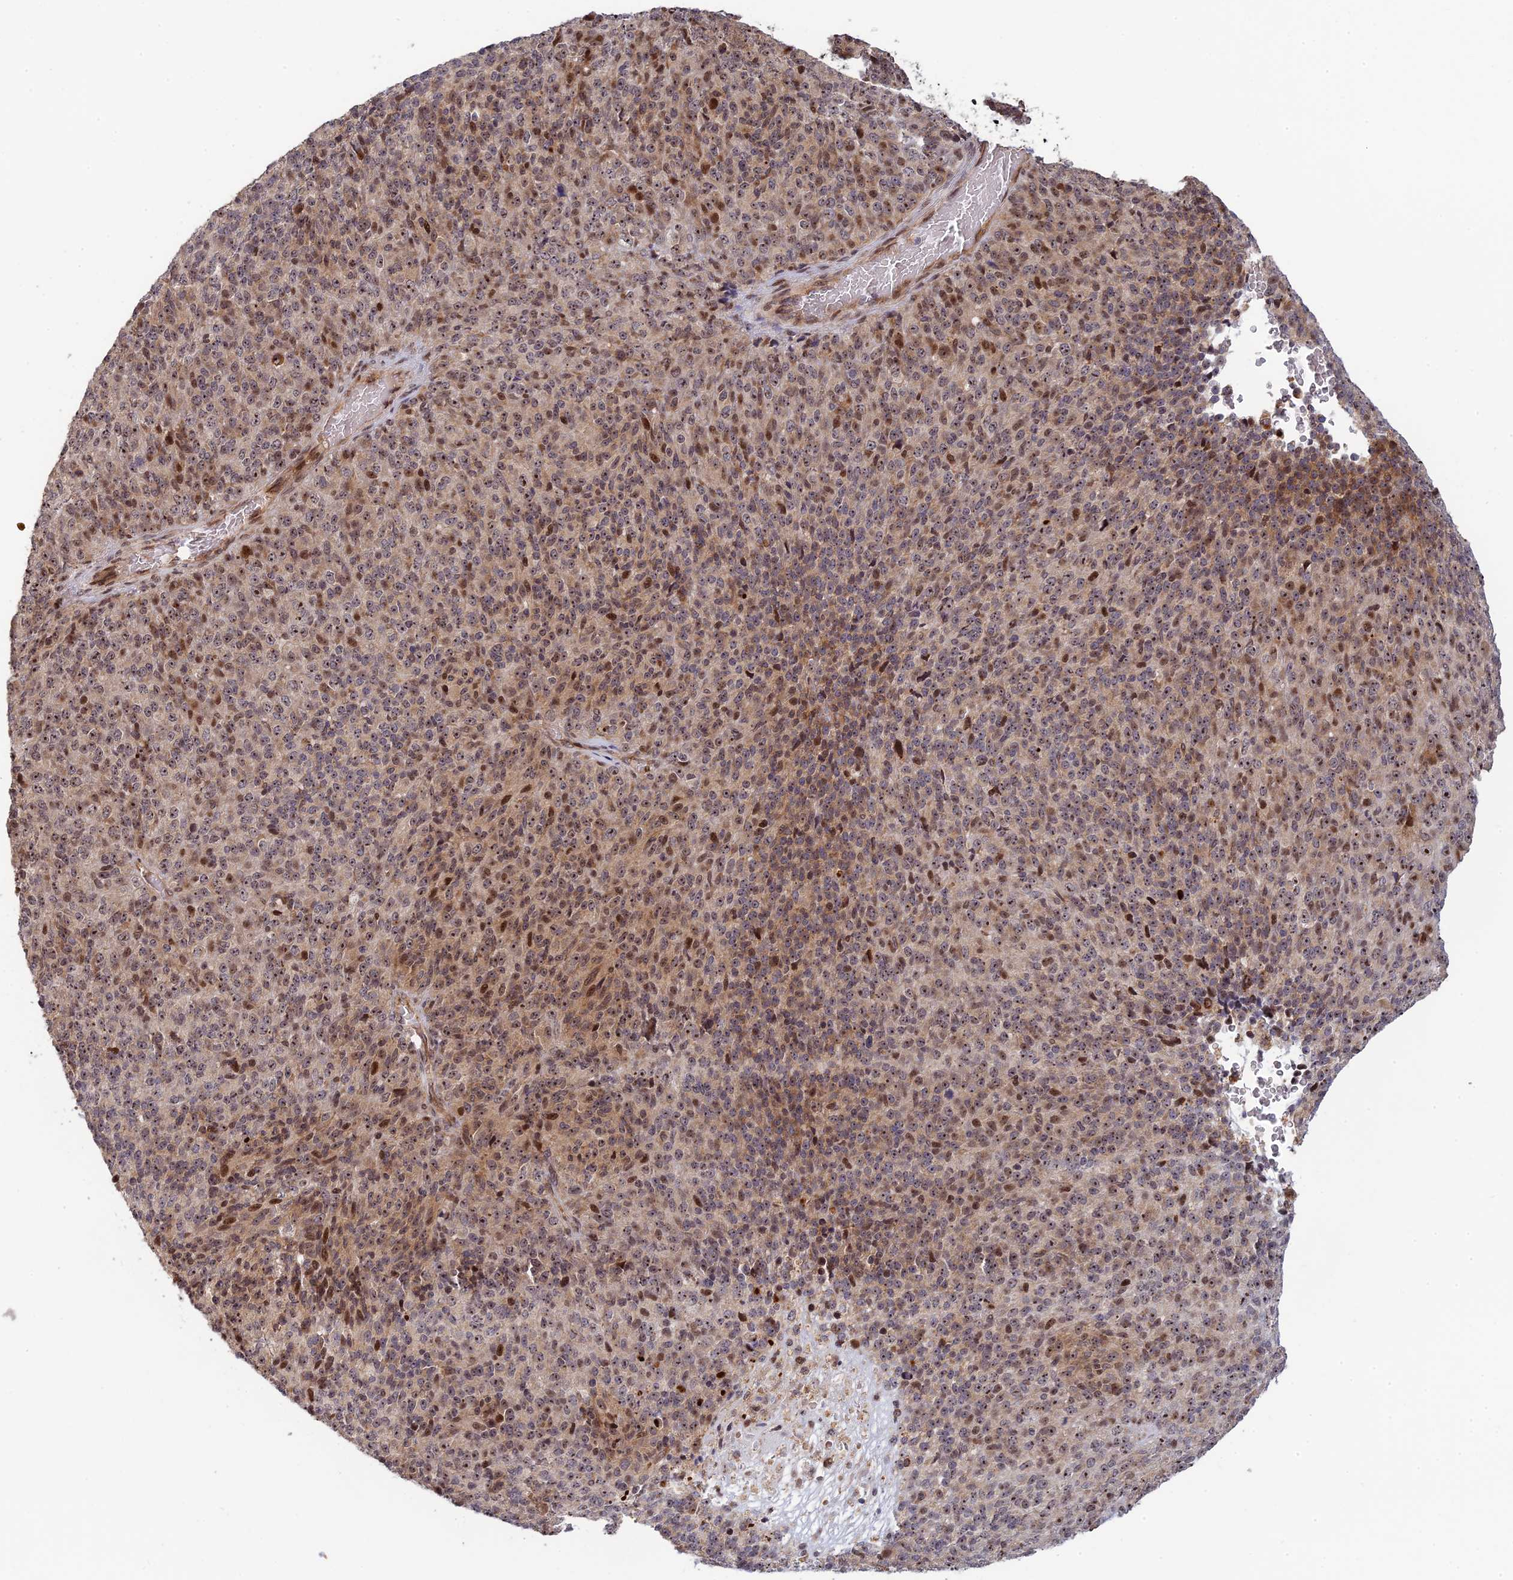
{"staining": {"intensity": "moderate", "quantity": "25%-75%", "location": "cytoplasmic/membranous,nuclear"}, "tissue": "melanoma", "cell_type": "Tumor cells", "image_type": "cancer", "snomed": [{"axis": "morphology", "description": "Malignant melanoma, Metastatic site"}, {"axis": "topography", "description": "Brain"}], "caption": "Immunohistochemical staining of malignant melanoma (metastatic site) displays moderate cytoplasmic/membranous and nuclear protein positivity in about 25%-75% of tumor cells.", "gene": "UFSP2", "patient": {"sex": "female", "age": 56}}